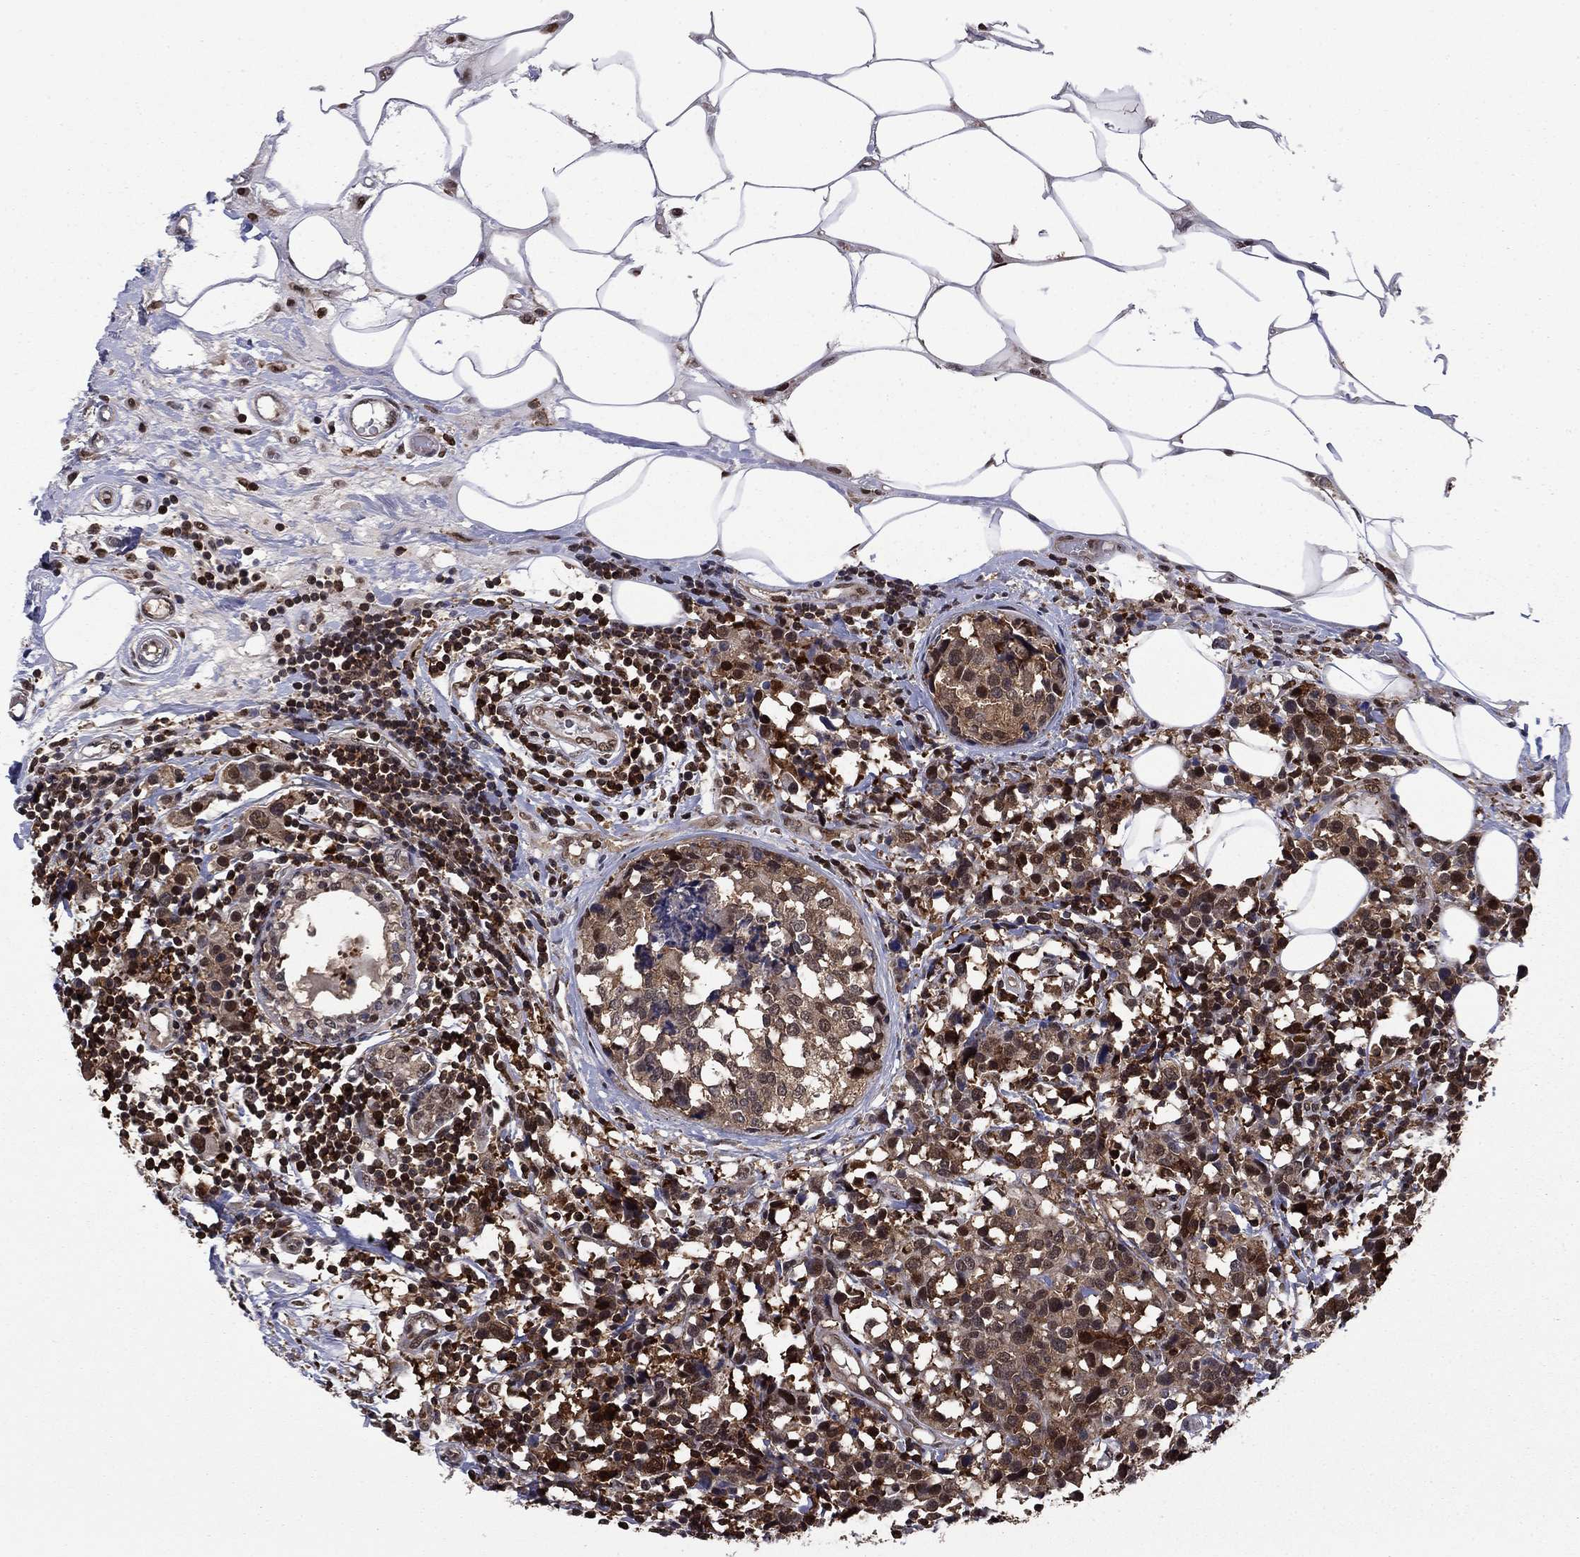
{"staining": {"intensity": "moderate", "quantity": "<25%", "location": "cytoplasmic/membranous"}, "tissue": "breast cancer", "cell_type": "Tumor cells", "image_type": "cancer", "snomed": [{"axis": "morphology", "description": "Lobular carcinoma"}, {"axis": "topography", "description": "Breast"}], "caption": "Brown immunohistochemical staining in human breast cancer (lobular carcinoma) exhibits moderate cytoplasmic/membranous staining in approximately <25% of tumor cells. (IHC, brightfield microscopy, high magnification).", "gene": "PSMD2", "patient": {"sex": "female", "age": 59}}